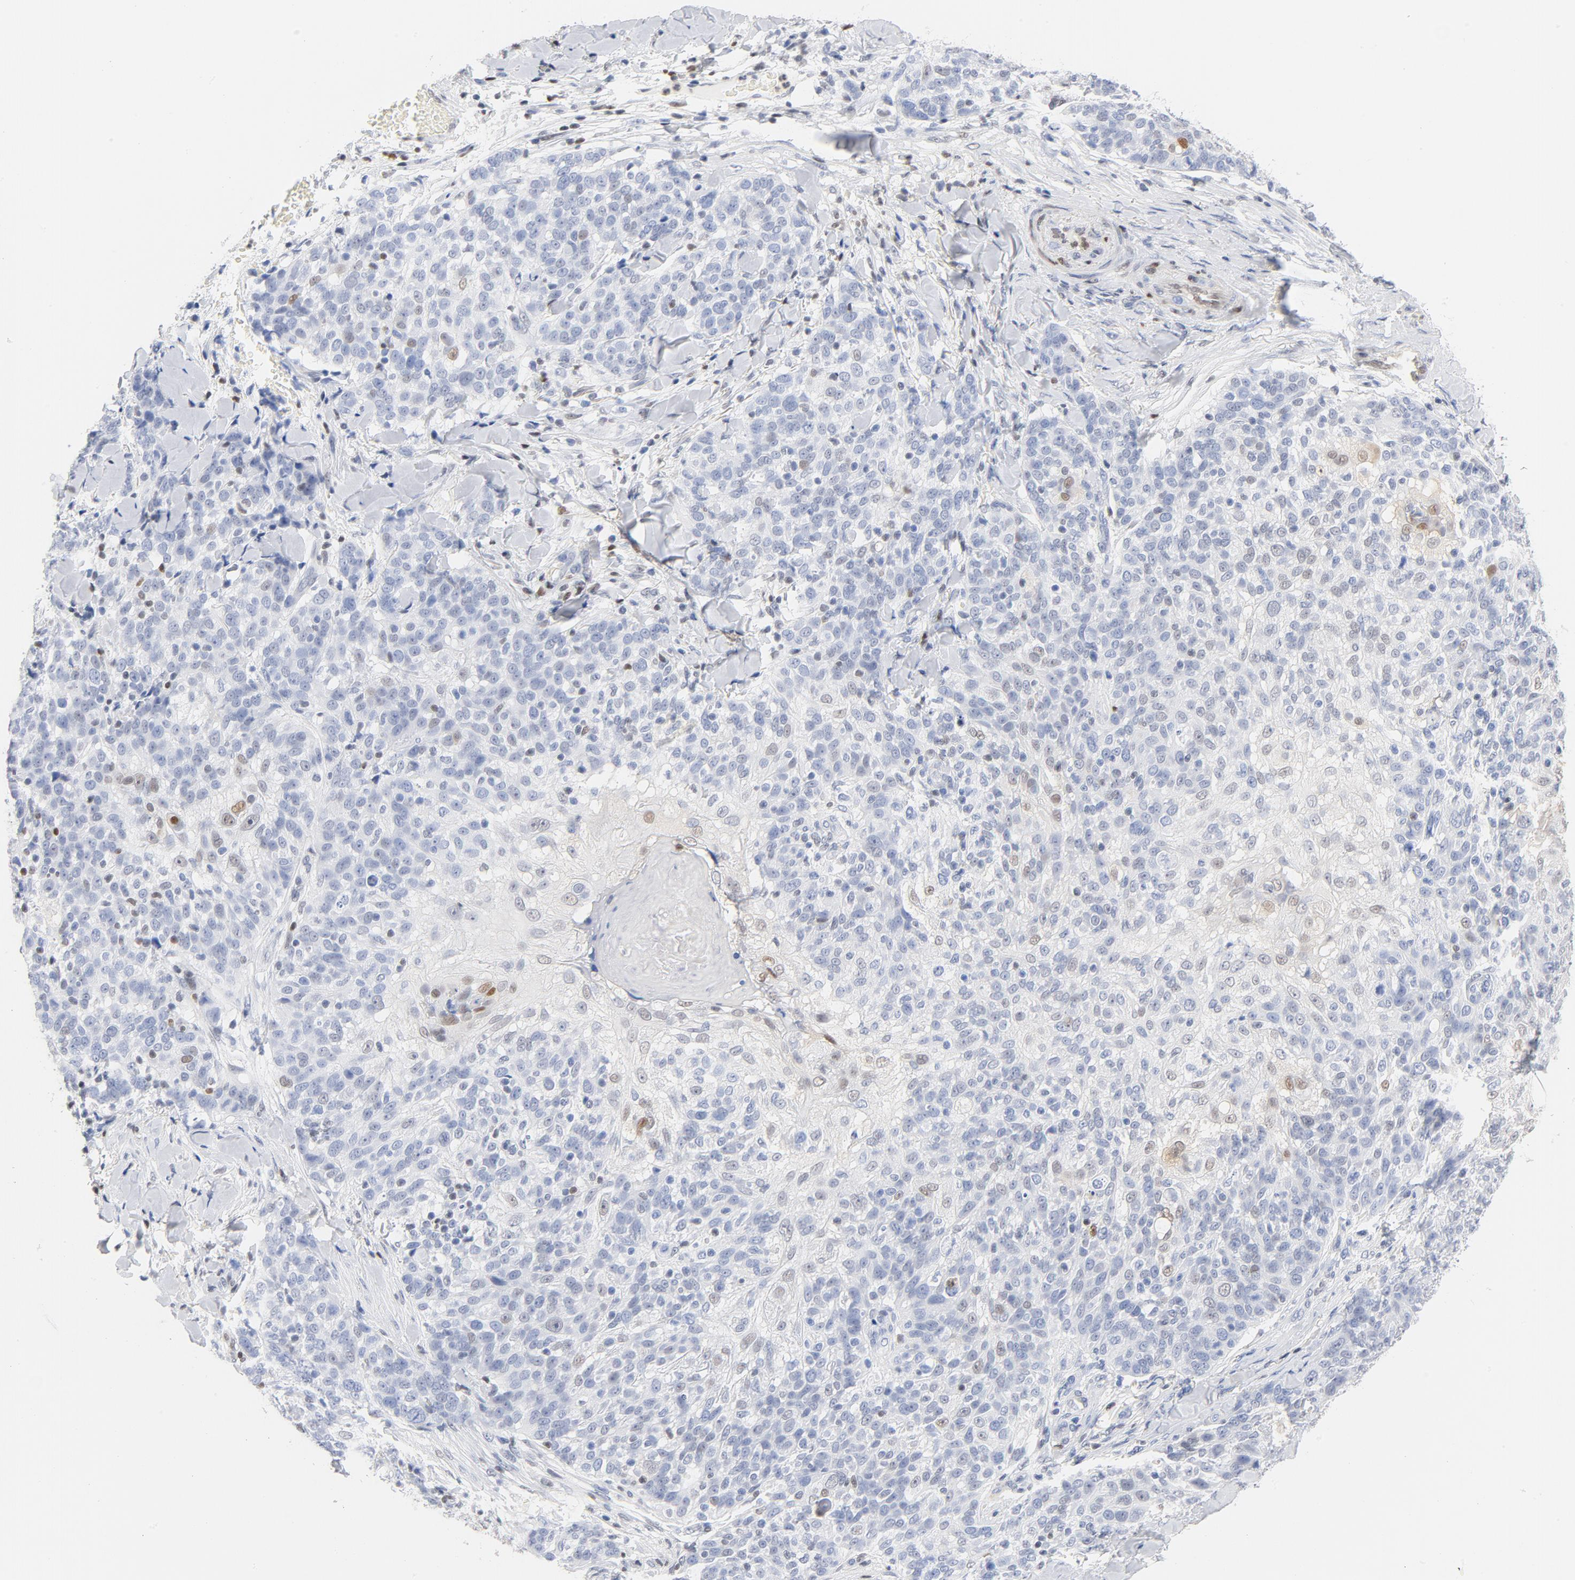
{"staining": {"intensity": "moderate", "quantity": "<25%", "location": "nuclear"}, "tissue": "skin cancer", "cell_type": "Tumor cells", "image_type": "cancer", "snomed": [{"axis": "morphology", "description": "Normal tissue, NOS"}, {"axis": "morphology", "description": "Squamous cell carcinoma, NOS"}, {"axis": "topography", "description": "Skin"}], "caption": "About <25% of tumor cells in human skin cancer demonstrate moderate nuclear protein expression as visualized by brown immunohistochemical staining.", "gene": "CDKN1B", "patient": {"sex": "female", "age": 83}}